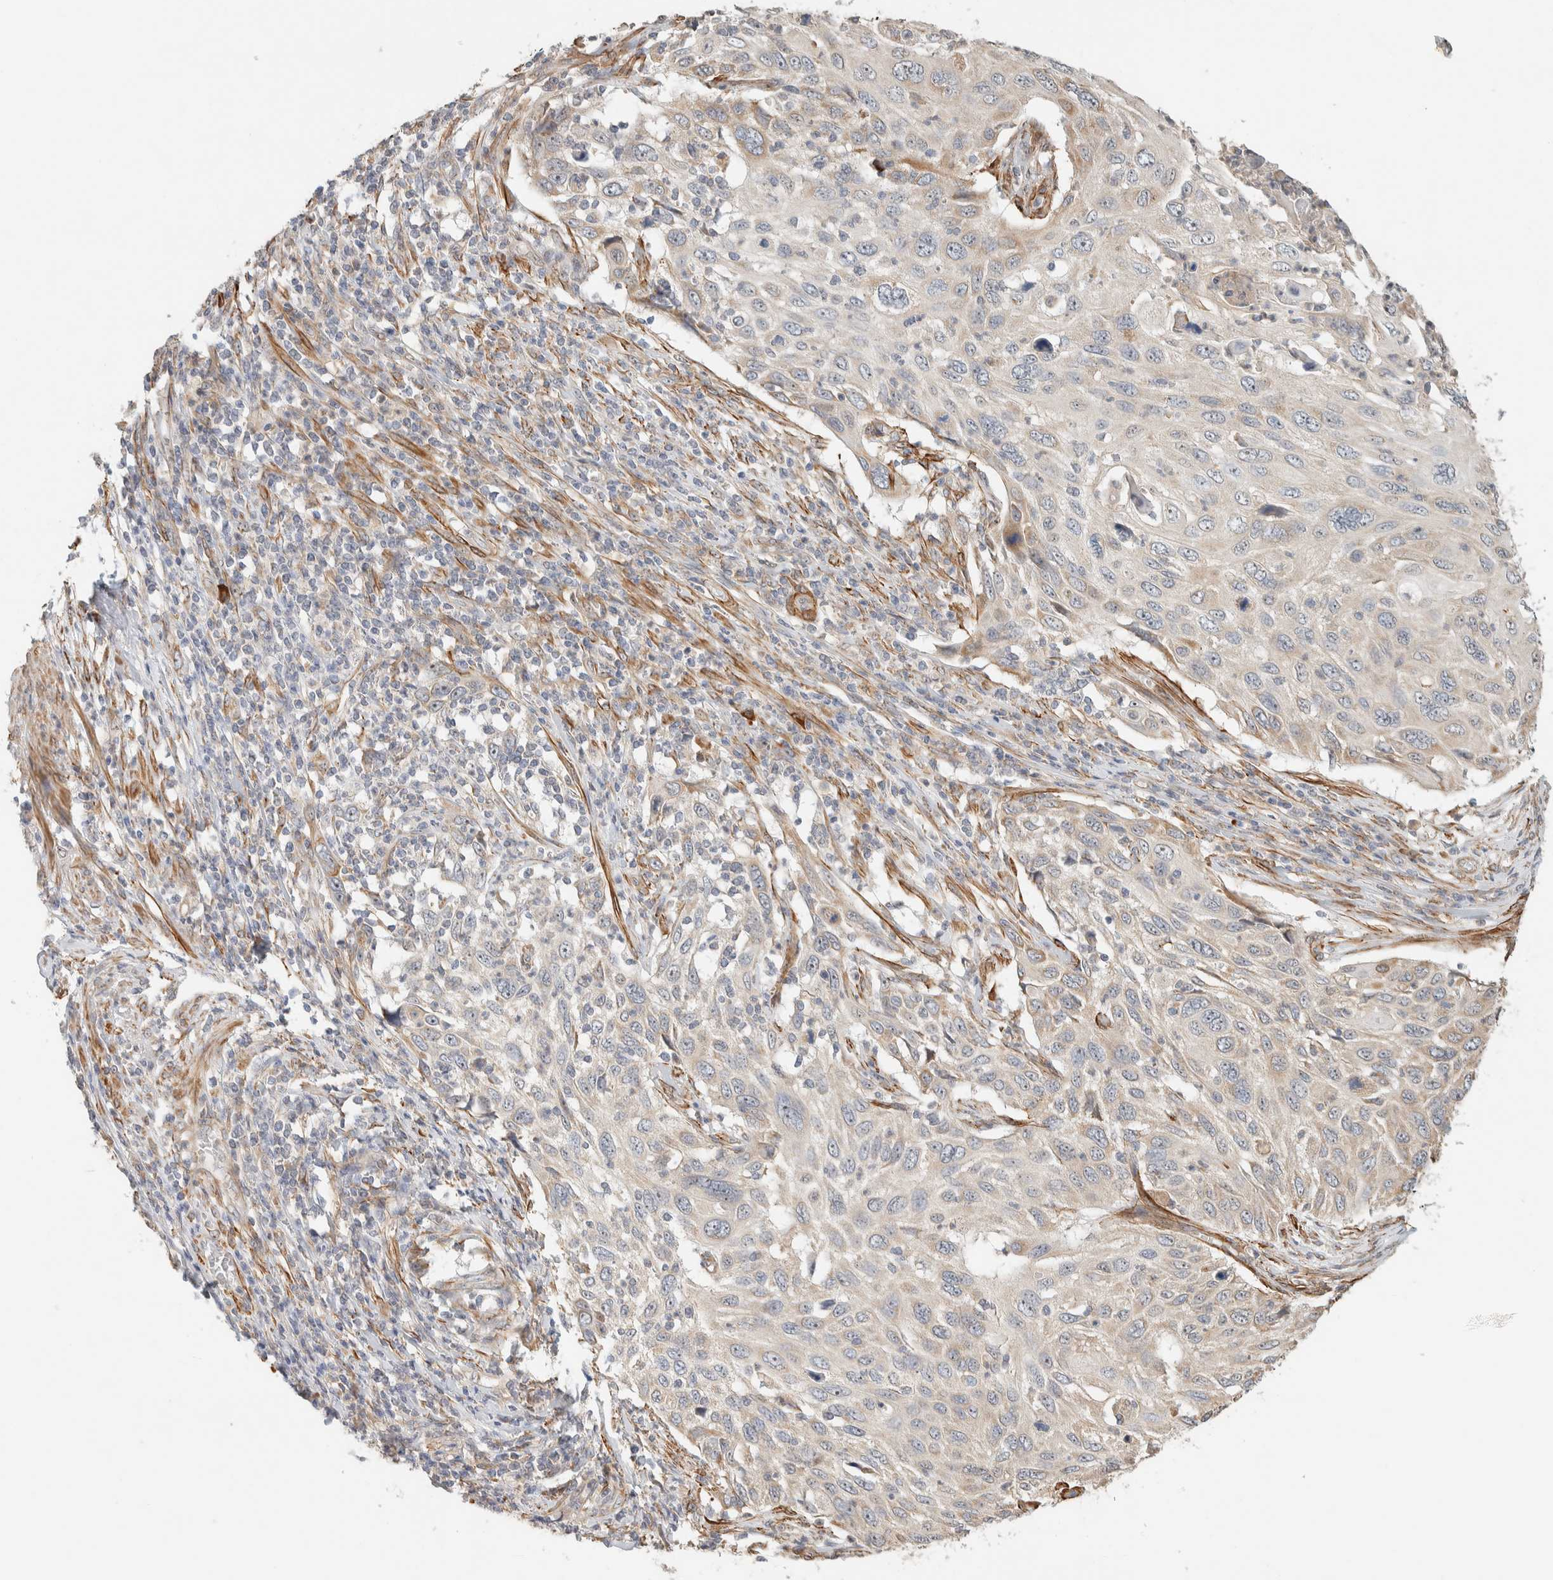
{"staining": {"intensity": "weak", "quantity": "<25%", "location": "cytoplasmic/membranous"}, "tissue": "cervical cancer", "cell_type": "Tumor cells", "image_type": "cancer", "snomed": [{"axis": "morphology", "description": "Squamous cell carcinoma, NOS"}, {"axis": "topography", "description": "Cervix"}], "caption": "Tumor cells are negative for protein expression in human squamous cell carcinoma (cervical).", "gene": "KLHL40", "patient": {"sex": "female", "age": 70}}